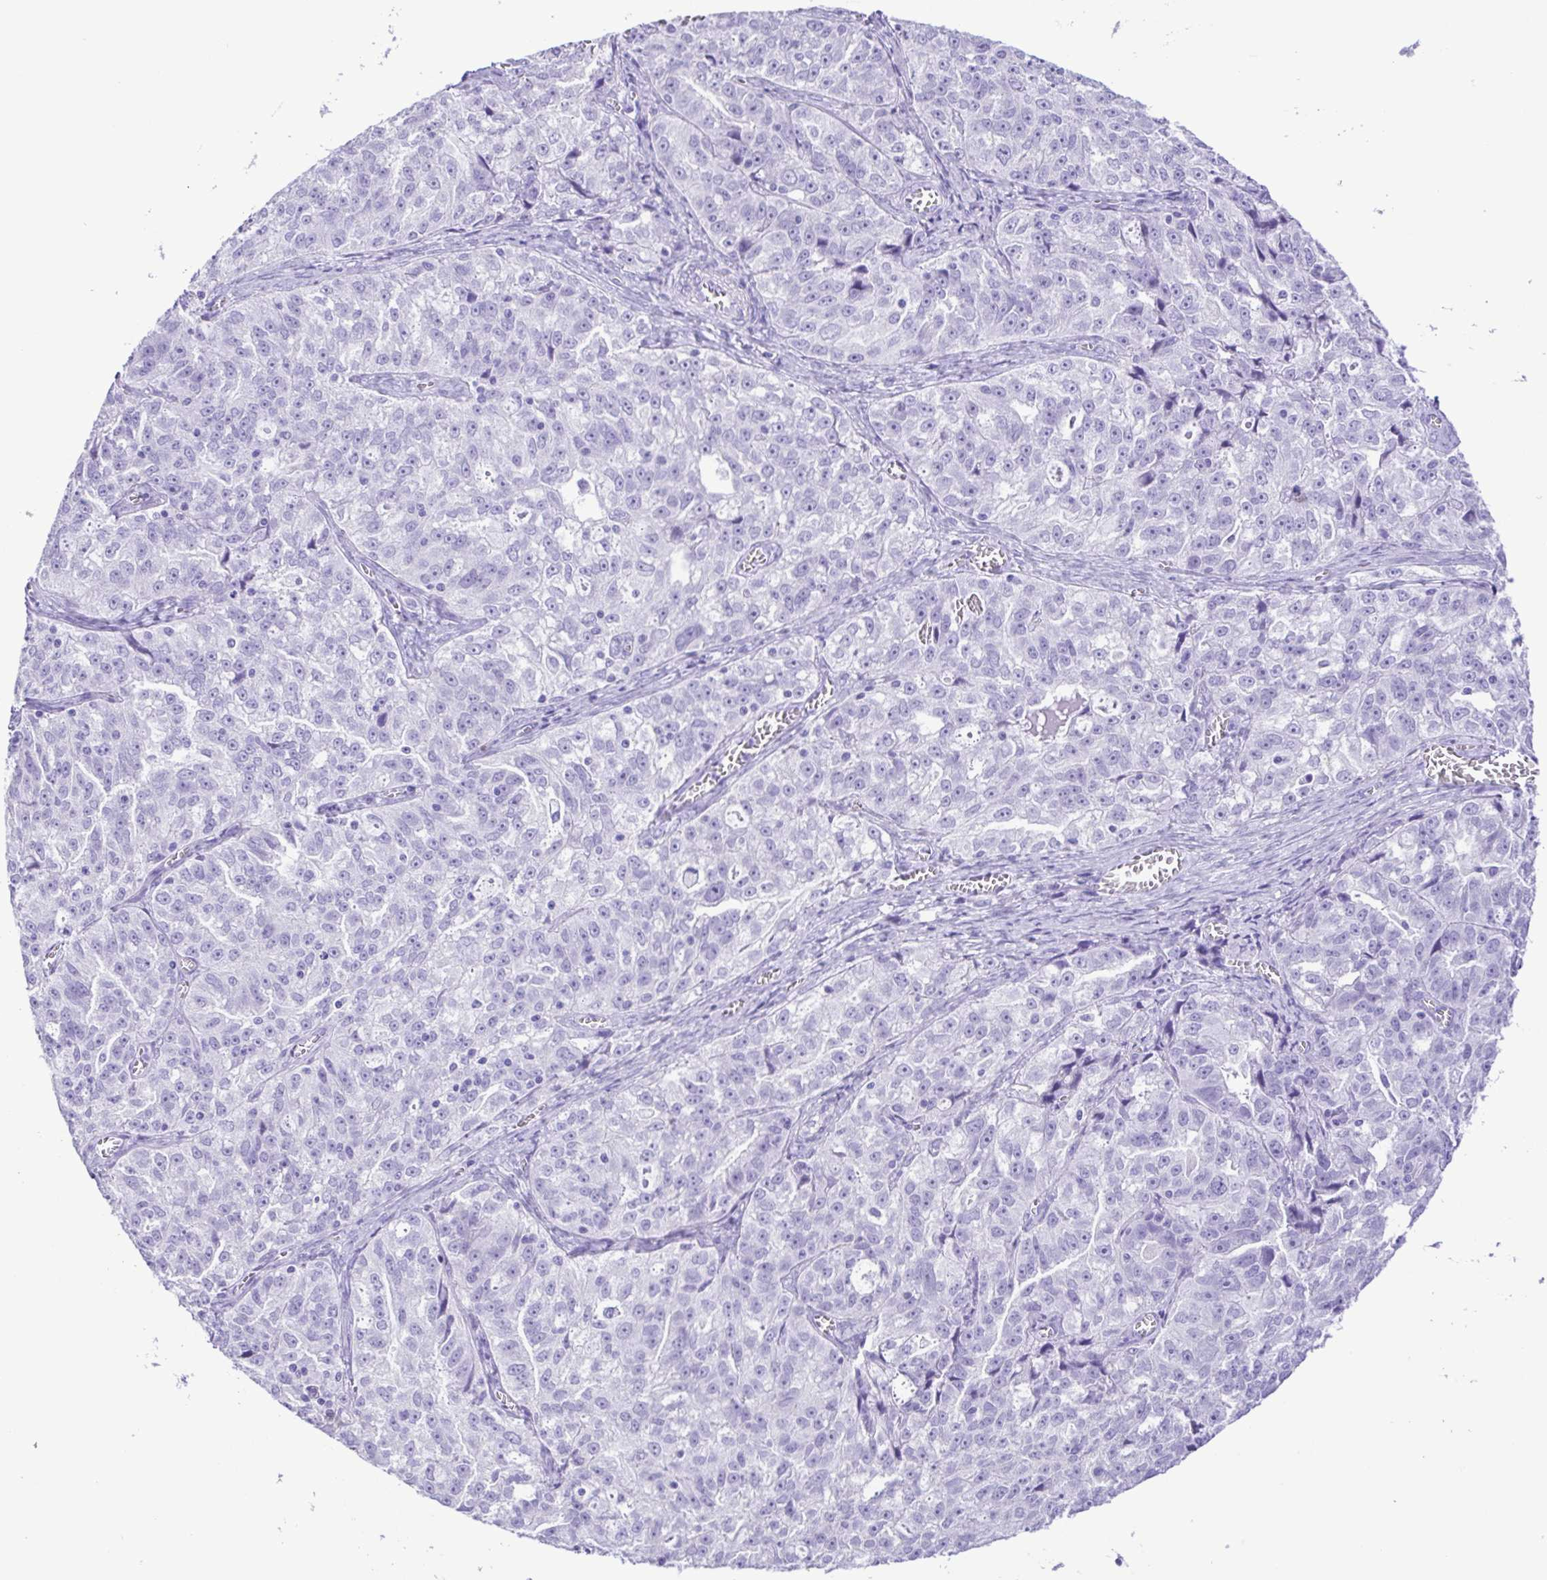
{"staining": {"intensity": "negative", "quantity": "none", "location": "none"}, "tissue": "ovarian cancer", "cell_type": "Tumor cells", "image_type": "cancer", "snomed": [{"axis": "morphology", "description": "Cystadenocarcinoma, serous, NOS"}, {"axis": "topography", "description": "Ovary"}], "caption": "Immunohistochemistry (IHC) image of human ovarian cancer (serous cystadenocarcinoma) stained for a protein (brown), which shows no expression in tumor cells. (DAB (3,3'-diaminobenzidine) immunohistochemistry (IHC) visualized using brightfield microscopy, high magnification).", "gene": "CASP14", "patient": {"sex": "female", "age": 51}}